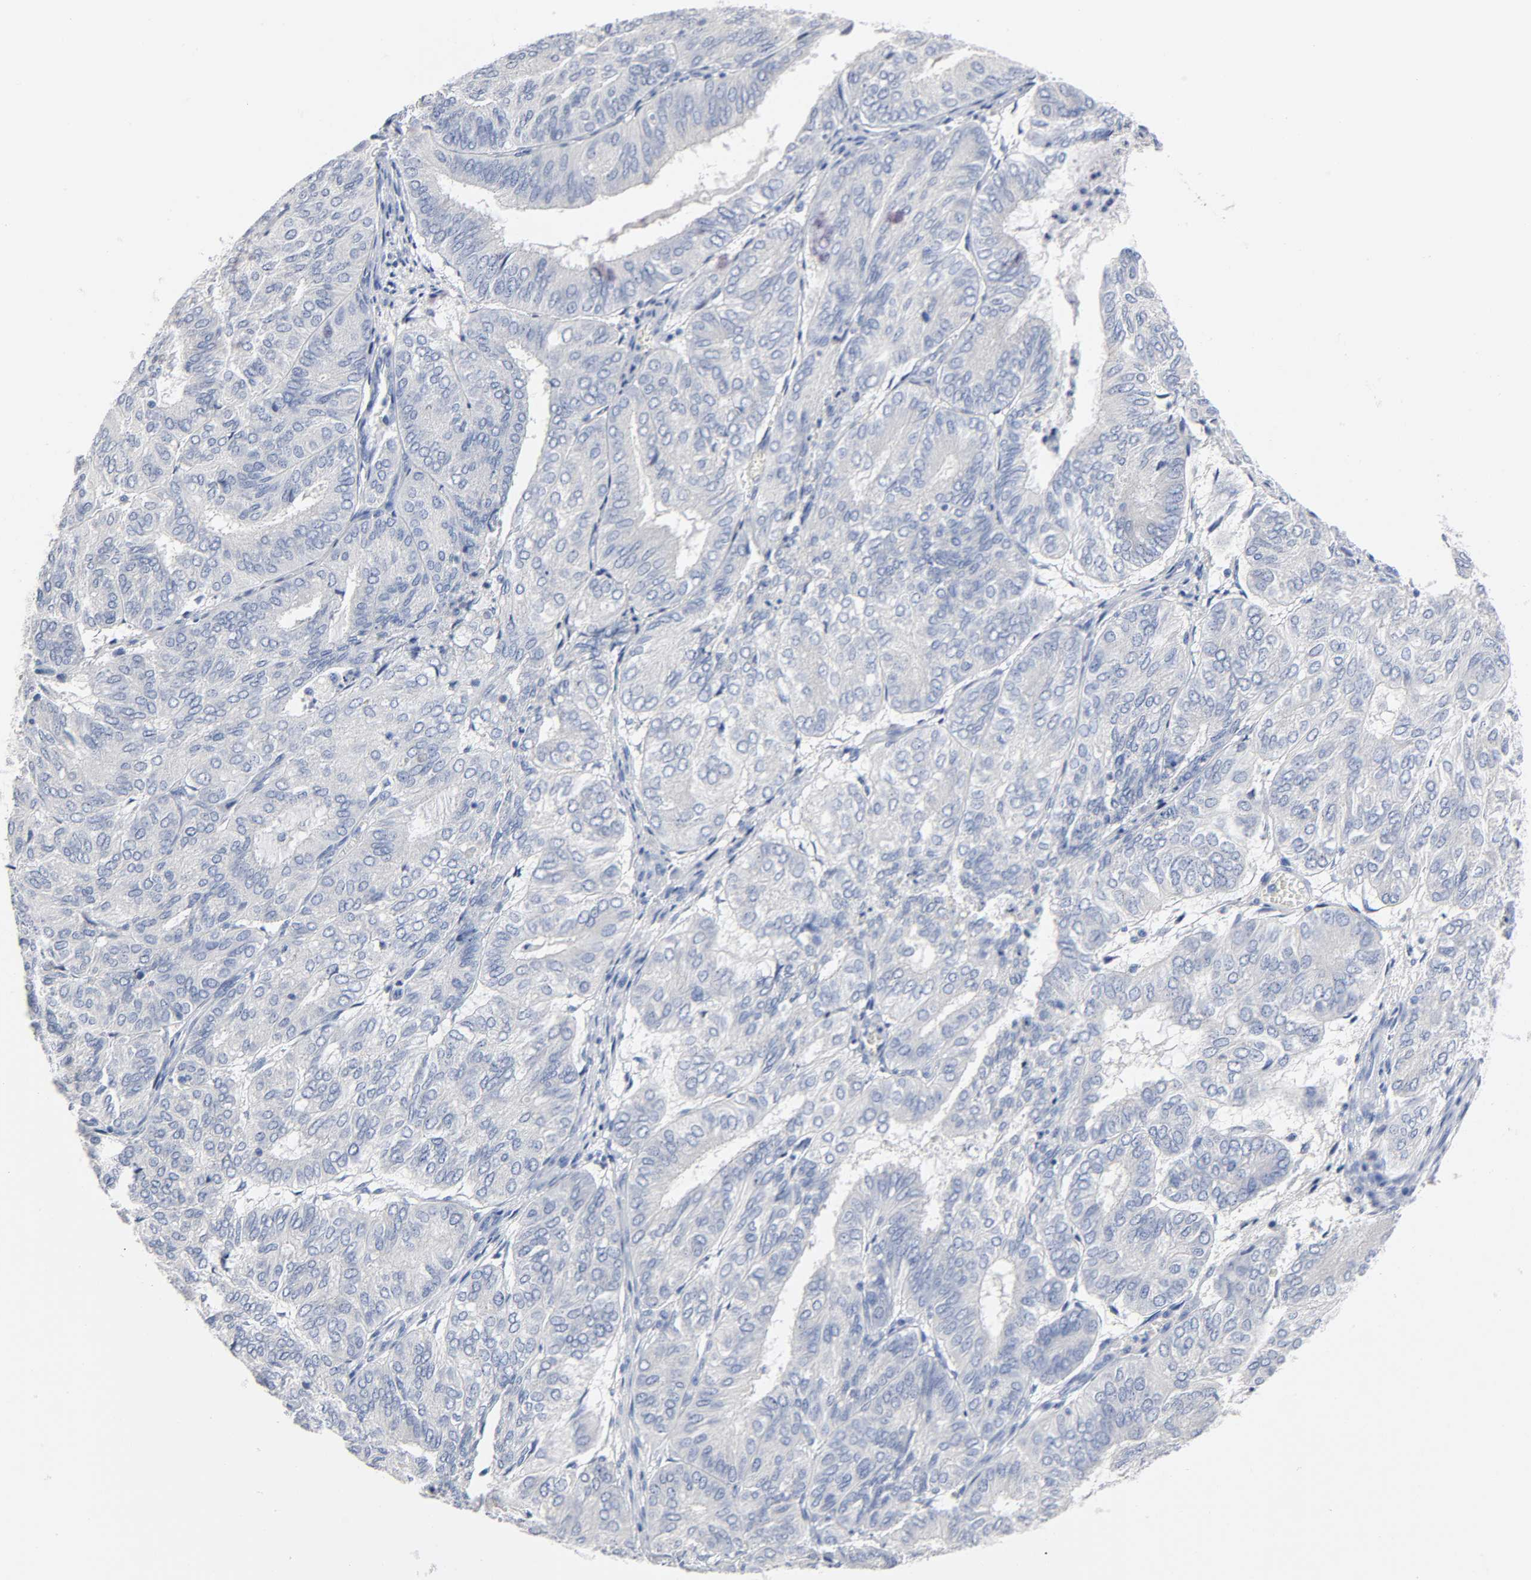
{"staining": {"intensity": "negative", "quantity": "none", "location": "none"}, "tissue": "endometrial cancer", "cell_type": "Tumor cells", "image_type": "cancer", "snomed": [{"axis": "morphology", "description": "Adenocarcinoma, NOS"}, {"axis": "topography", "description": "Uterus"}], "caption": "Histopathology image shows no protein positivity in tumor cells of endometrial adenocarcinoma tissue.", "gene": "ACP3", "patient": {"sex": "female", "age": 60}}